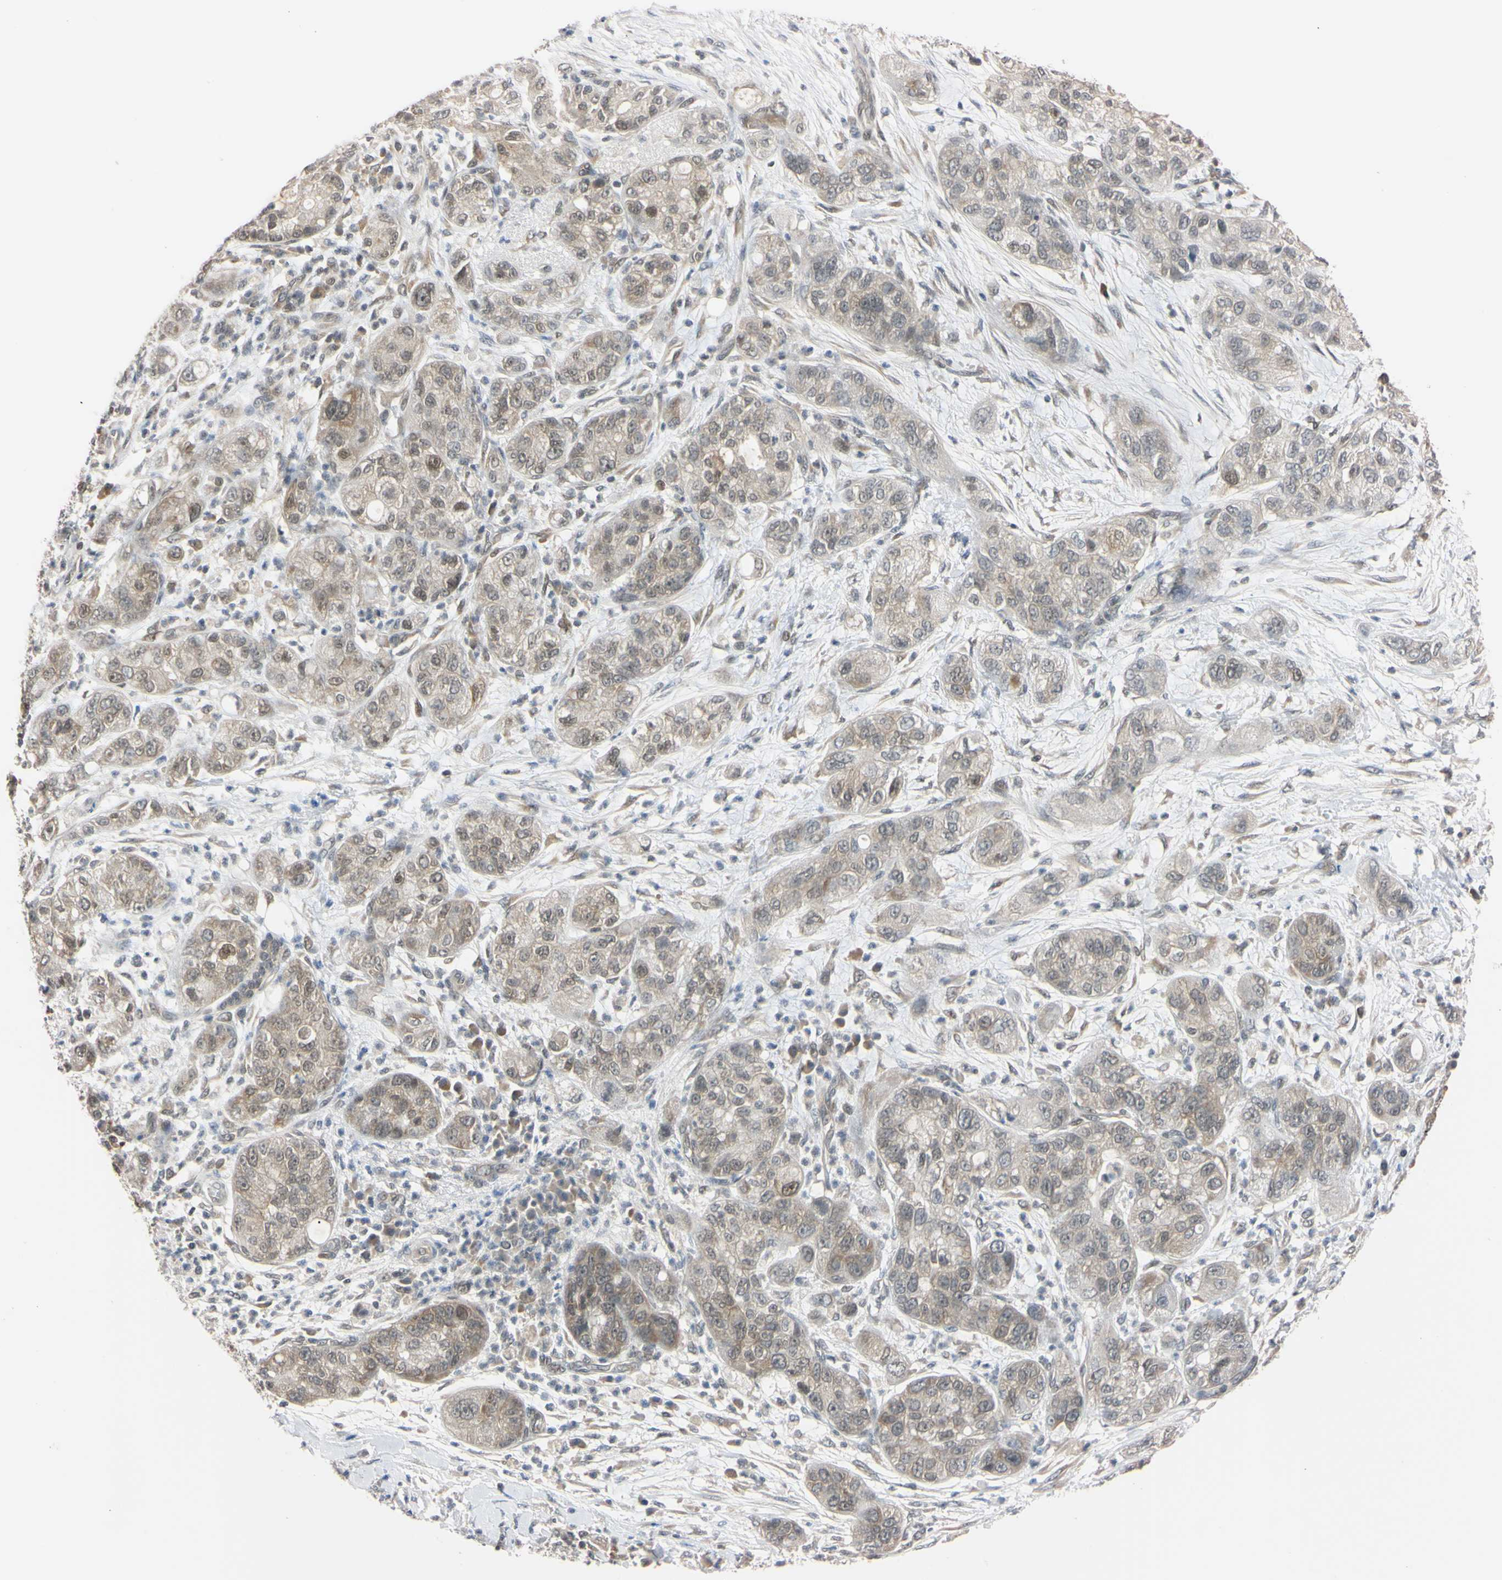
{"staining": {"intensity": "weak", "quantity": "25%-75%", "location": "cytoplasmic/membranous,nuclear"}, "tissue": "pancreatic cancer", "cell_type": "Tumor cells", "image_type": "cancer", "snomed": [{"axis": "morphology", "description": "Adenocarcinoma, NOS"}, {"axis": "topography", "description": "Pancreas"}], "caption": "Pancreatic cancer stained for a protein shows weak cytoplasmic/membranous and nuclear positivity in tumor cells.", "gene": "UBE2I", "patient": {"sex": "female", "age": 78}}